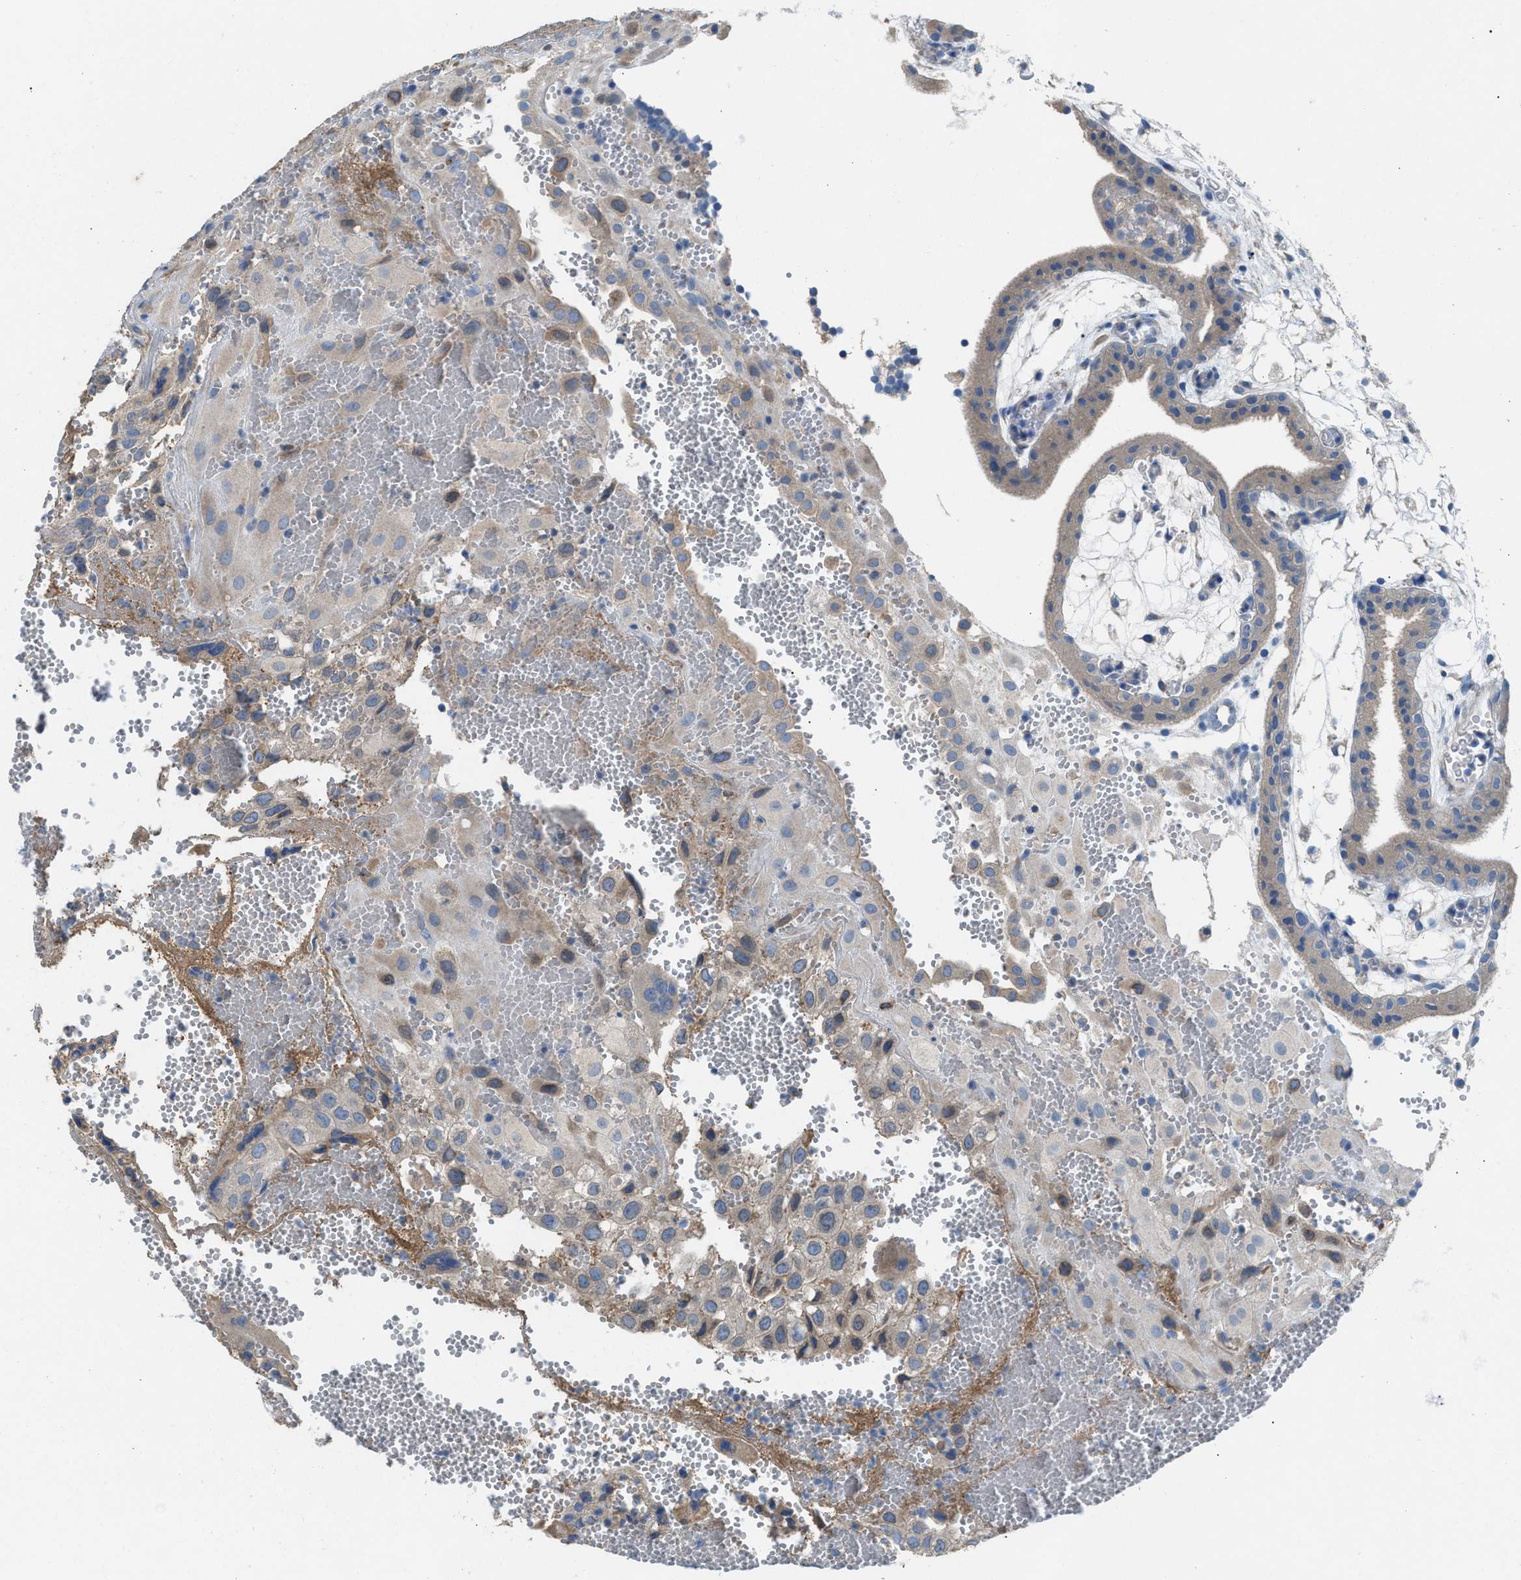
{"staining": {"intensity": "weak", "quantity": "<25%", "location": "cytoplasmic/membranous"}, "tissue": "placenta", "cell_type": "Decidual cells", "image_type": "normal", "snomed": [{"axis": "morphology", "description": "Normal tissue, NOS"}, {"axis": "topography", "description": "Placenta"}], "caption": "Immunohistochemical staining of normal human placenta demonstrates no significant expression in decidual cells.", "gene": "AOAH", "patient": {"sex": "female", "age": 18}}